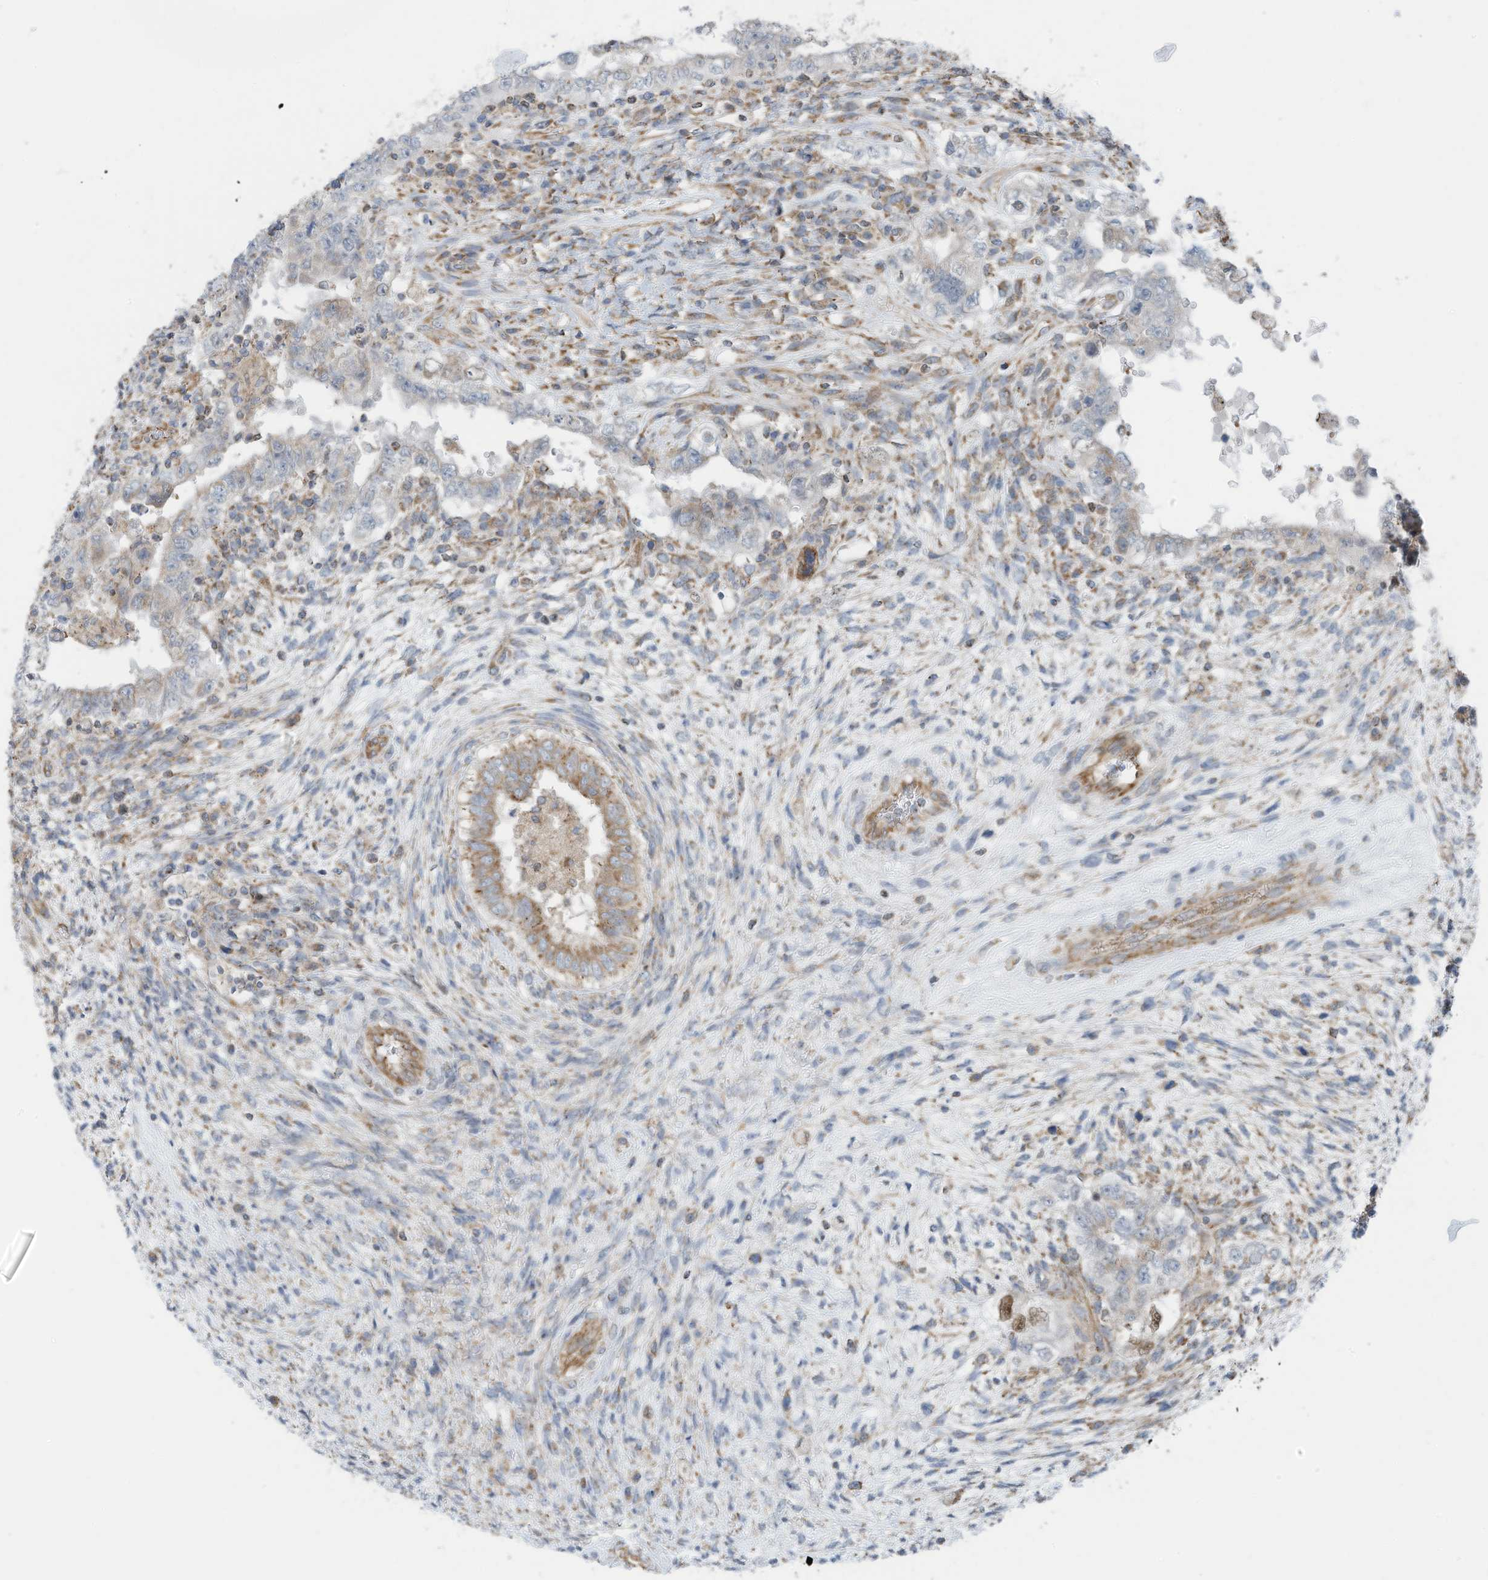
{"staining": {"intensity": "moderate", "quantity": "<25%", "location": "cytoplasmic/membranous"}, "tissue": "testis cancer", "cell_type": "Tumor cells", "image_type": "cancer", "snomed": [{"axis": "morphology", "description": "Carcinoma, Embryonal, NOS"}, {"axis": "topography", "description": "Testis"}], "caption": "The micrograph displays immunohistochemical staining of testis embryonal carcinoma. There is moderate cytoplasmic/membranous positivity is present in about <25% of tumor cells.", "gene": "EOMES", "patient": {"sex": "male", "age": 26}}